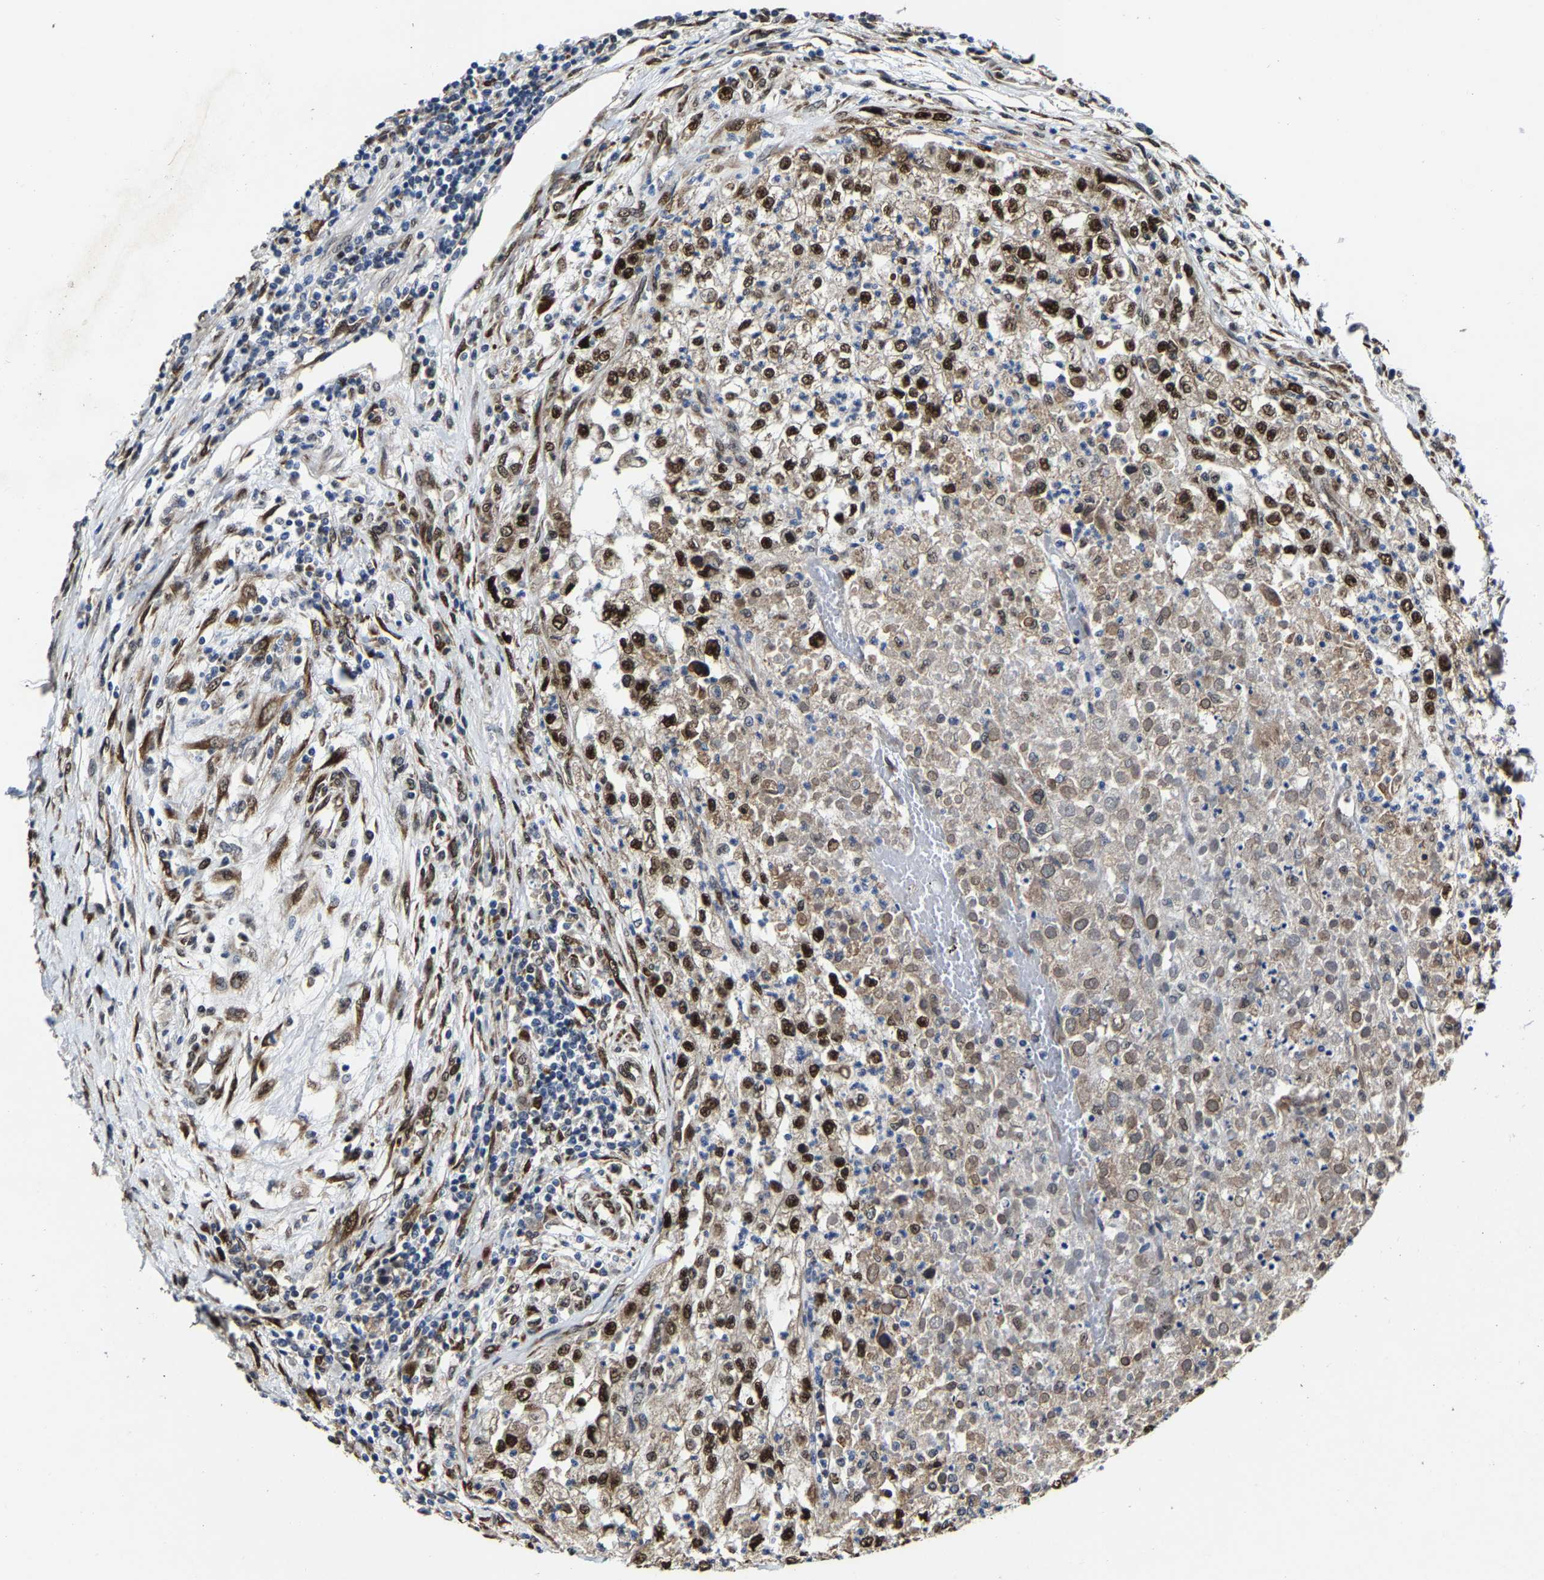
{"staining": {"intensity": "strong", "quantity": "25%-75%", "location": "cytoplasmic/membranous,nuclear"}, "tissue": "renal cancer", "cell_type": "Tumor cells", "image_type": "cancer", "snomed": [{"axis": "morphology", "description": "Adenocarcinoma, NOS"}, {"axis": "topography", "description": "Kidney"}], "caption": "DAB (3,3'-diaminobenzidine) immunohistochemical staining of renal adenocarcinoma demonstrates strong cytoplasmic/membranous and nuclear protein staining in about 25%-75% of tumor cells. The staining is performed using DAB brown chromogen to label protein expression. The nuclei are counter-stained blue using hematoxylin.", "gene": "METTL1", "patient": {"sex": "female", "age": 54}}